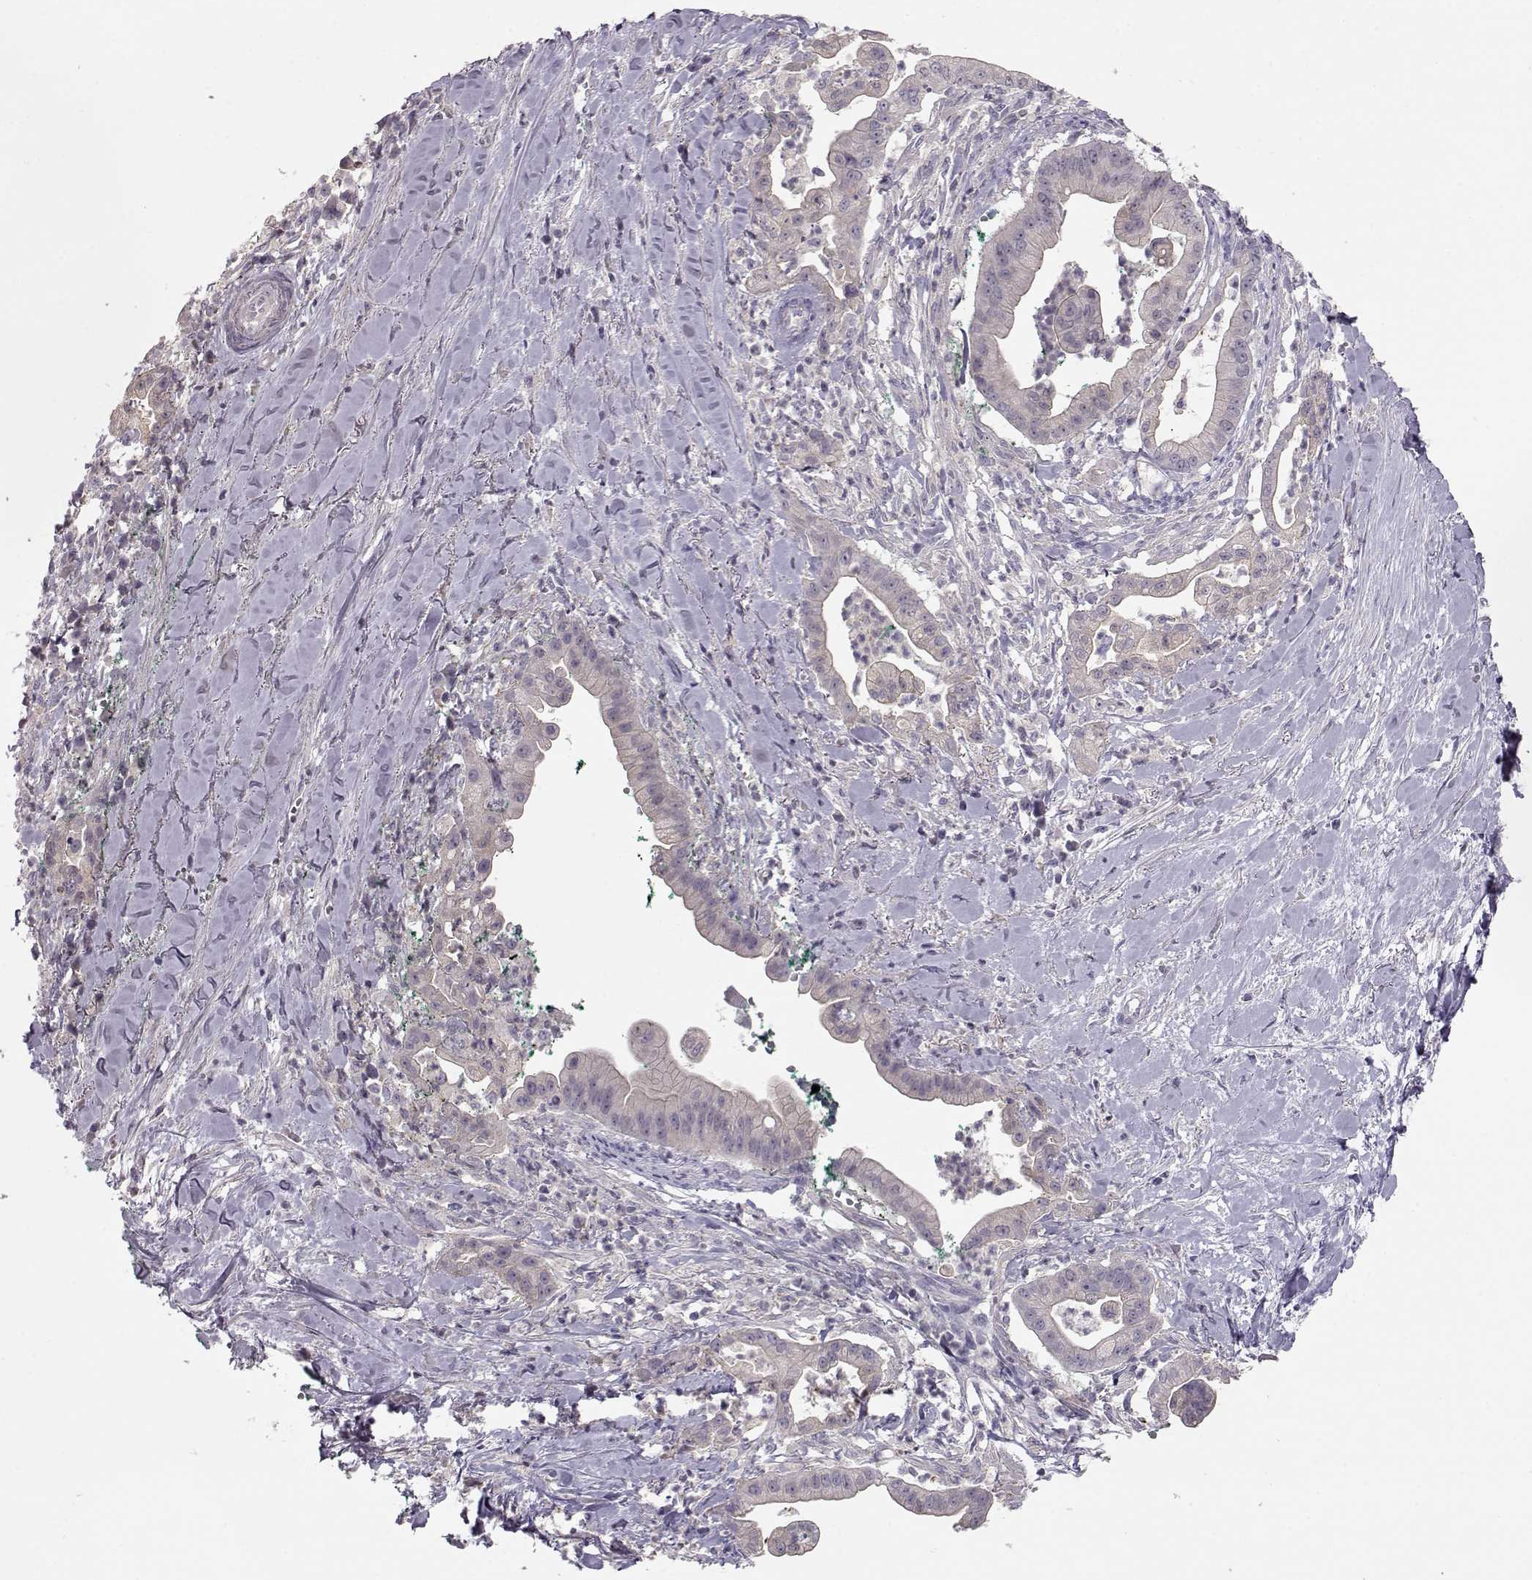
{"staining": {"intensity": "negative", "quantity": "none", "location": "none"}, "tissue": "pancreatic cancer", "cell_type": "Tumor cells", "image_type": "cancer", "snomed": [{"axis": "morphology", "description": "Normal tissue, NOS"}, {"axis": "morphology", "description": "Adenocarcinoma, NOS"}, {"axis": "topography", "description": "Lymph node"}, {"axis": "topography", "description": "Pancreas"}], "caption": "A micrograph of human adenocarcinoma (pancreatic) is negative for staining in tumor cells. The staining is performed using DAB brown chromogen with nuclei counter-stained in using hematoxylin.", "gene": "GRK1", "patient": {"sex": "female", "age": 58}}